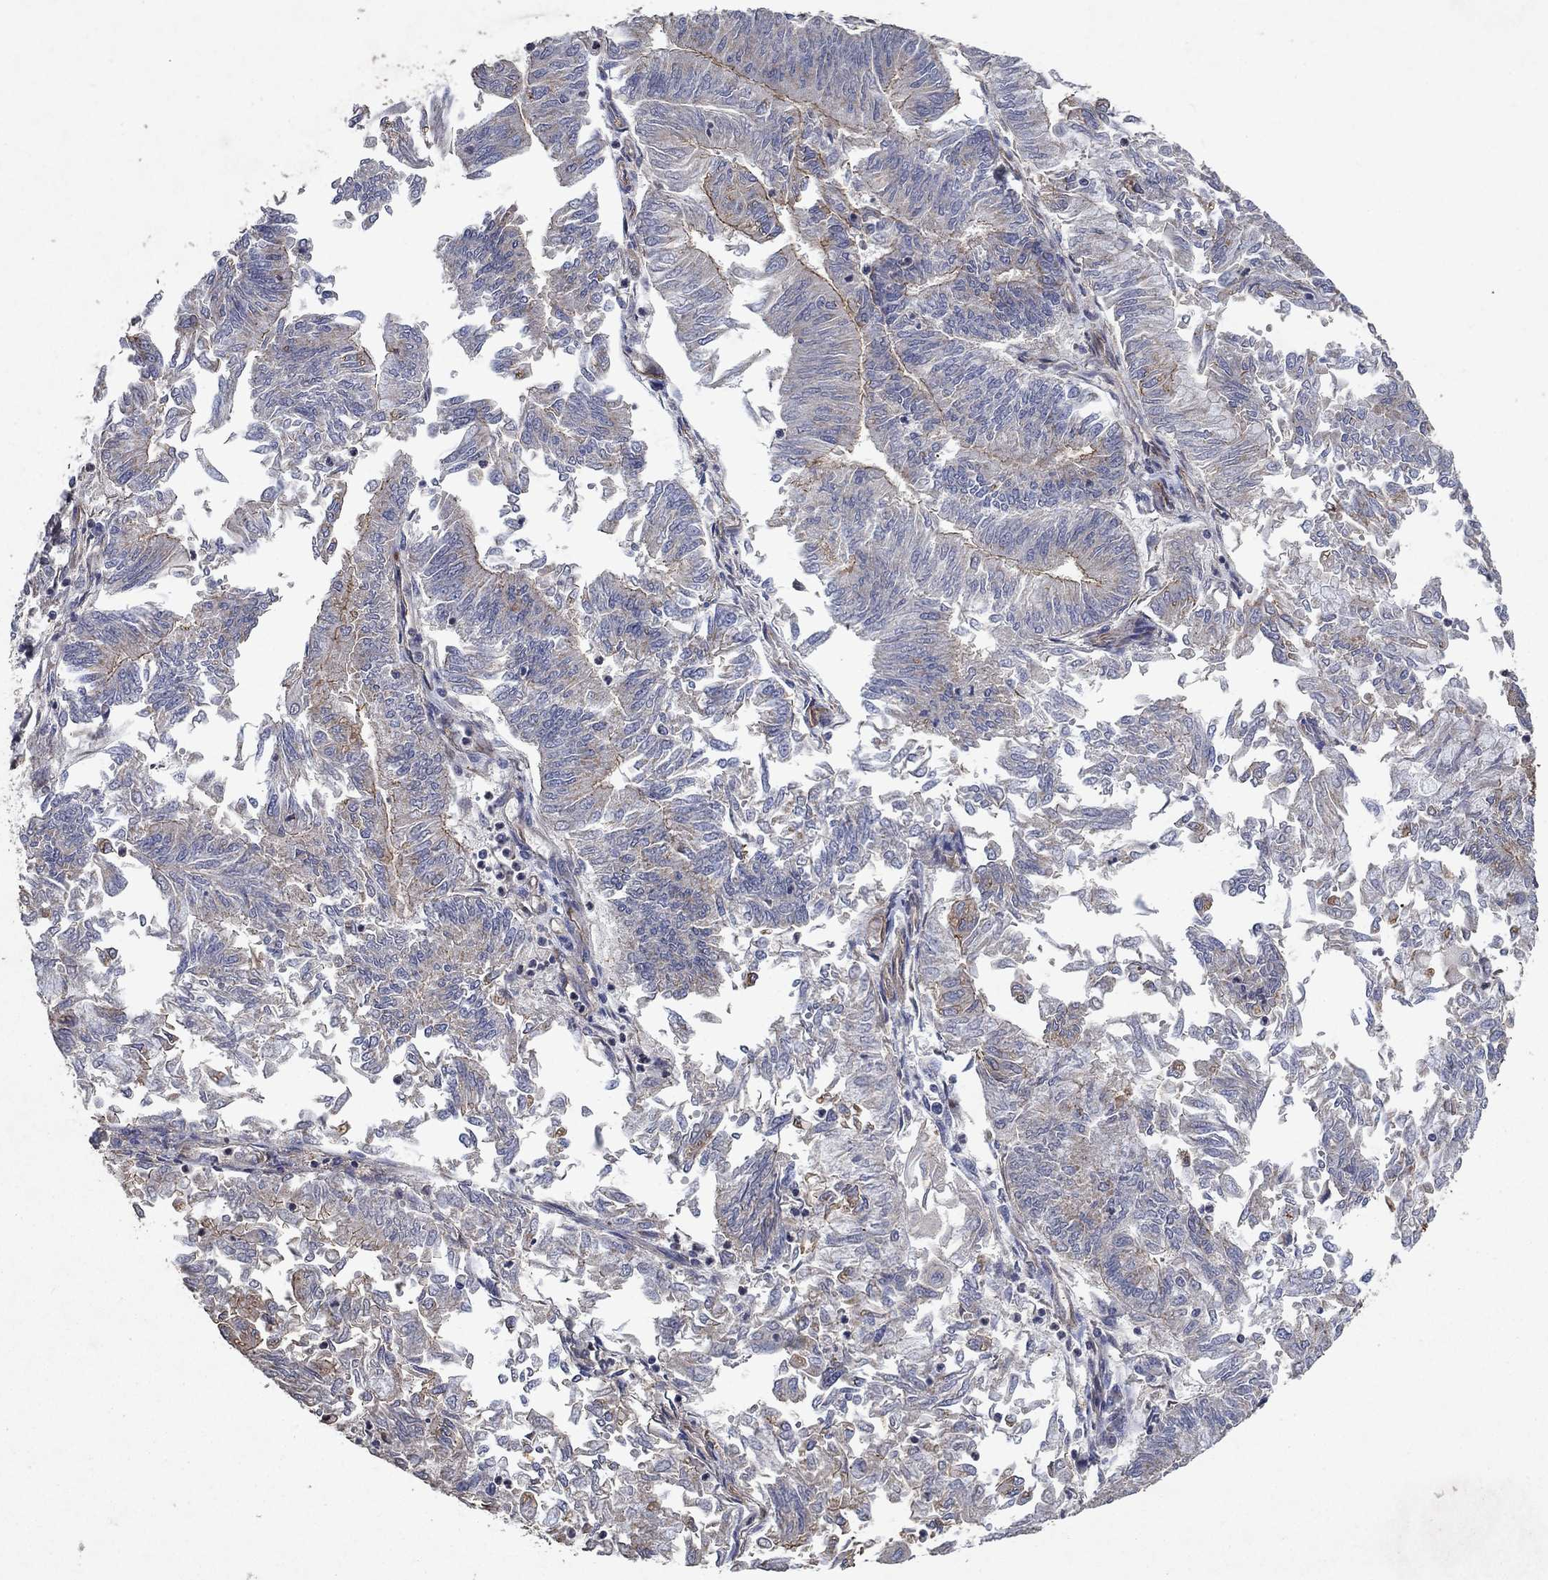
{"staining": {"intensity": "moderate", "quantity": "<25%", "location": "cytoplasmic/membranous"}, "tissue": "endometrial cancer", "cell_type": "Tumor cells", "image_type": "cancer", "snomed": [{"axis": "morphology", "description": "Adenocarcinoma, NOS"}, {"axis": "topography", "description": "Endometrium"}], "caption": "Endometrial cancer (adenocarcinoma) was stained to show a protein in brown. There is low levels of moderate cytoplasmic/membranous expression in about <25% of tumor cells.", "gene": "FRG1", "patient": {"sex": "female", "age": 59}}